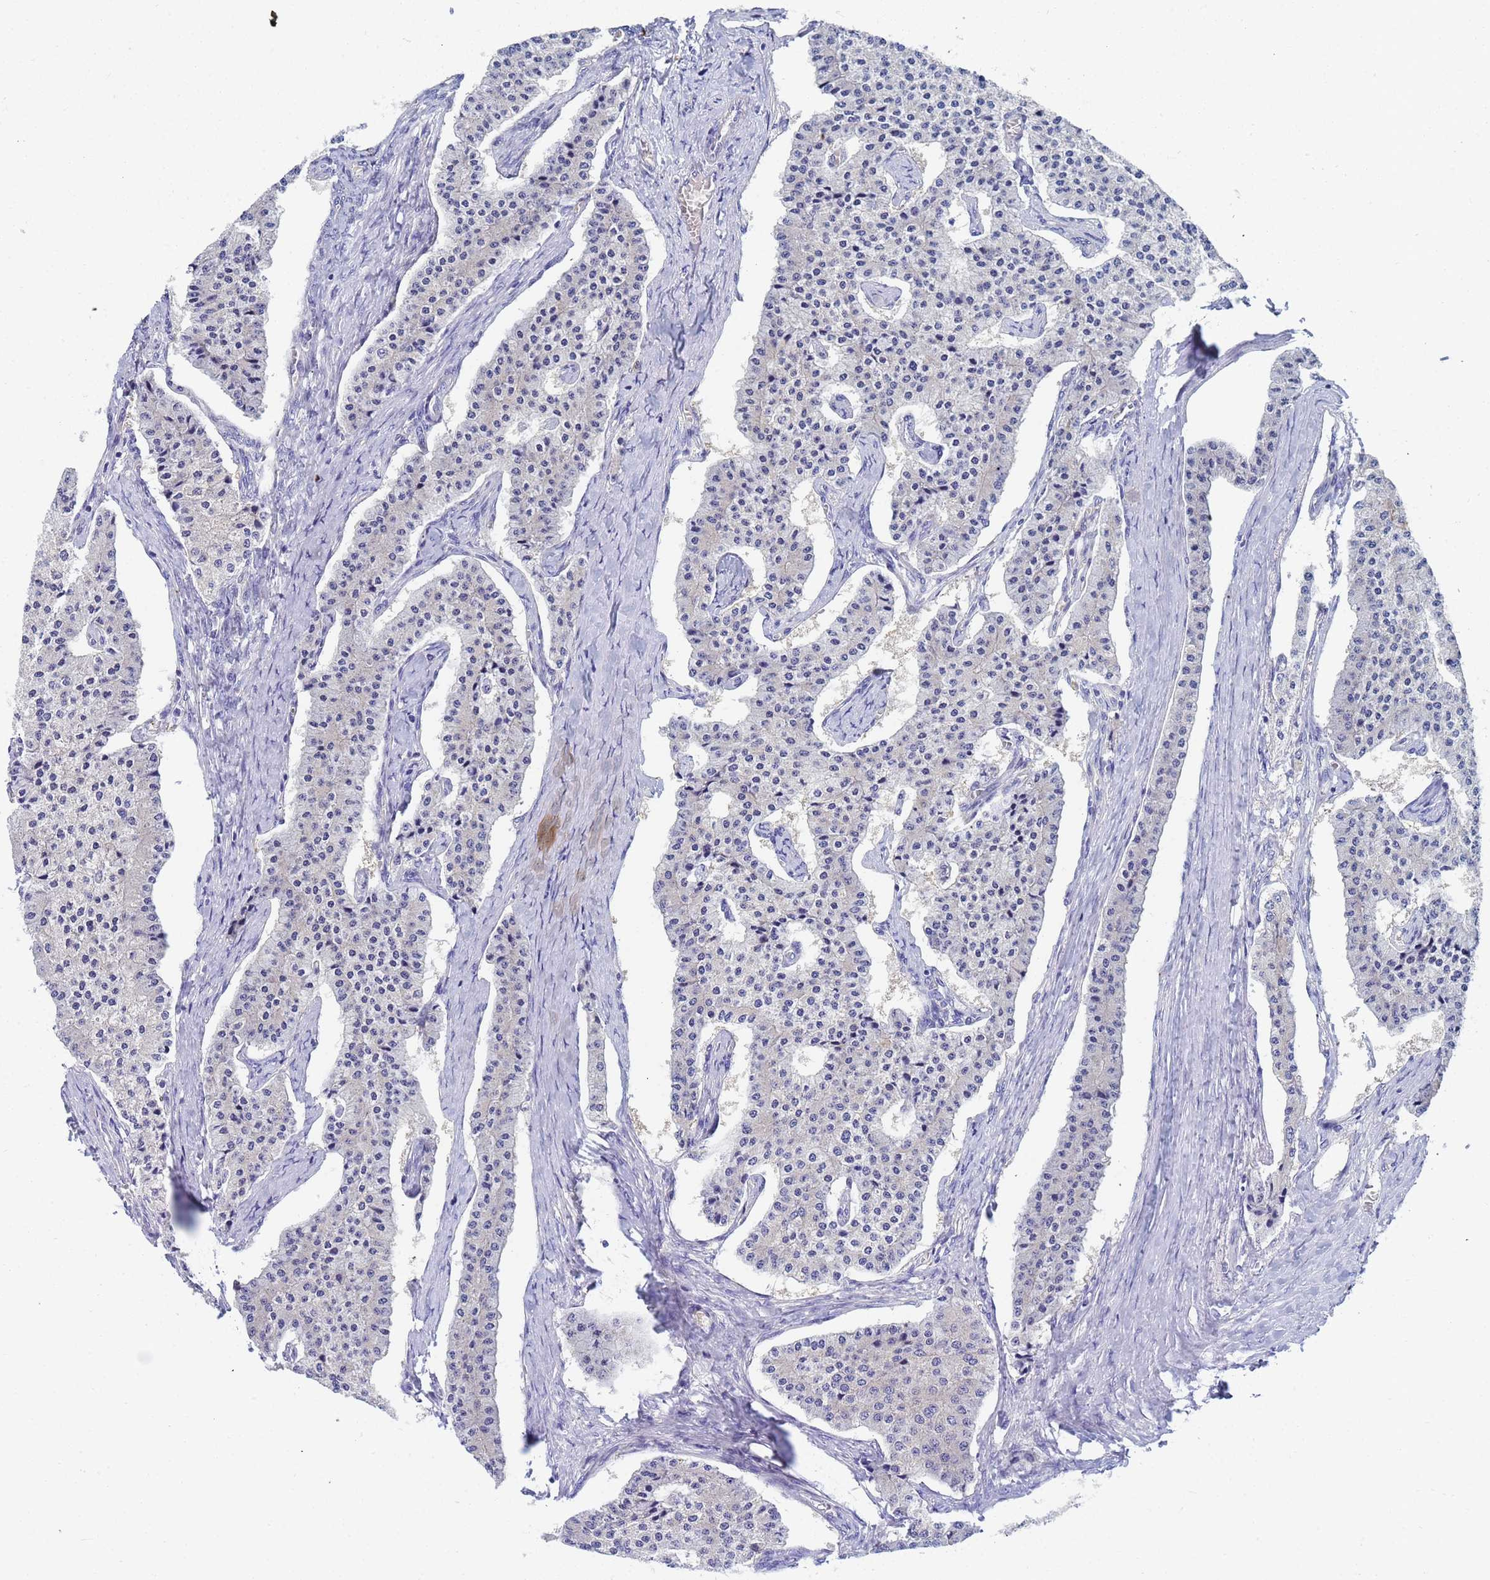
{"staining": {"intensity": "negative", "quantity": "none", "location": "none"}, "tissue": "carcinoid", "cell_type": "Tumor cells", "image_type": "cancer", "snomed": [{"axis": "morphology", "description": "Carcinoid, malignant, NOS"}, {"axis": "topography", "description": "Colon"}], "caption": "A high-resolution image shows immunohistochemistry staining of carcinoid, which demonstrates no significant expression in tumor cells.", "gene": "TTLL11", "patient": {"sex": "female", "age": 52}}